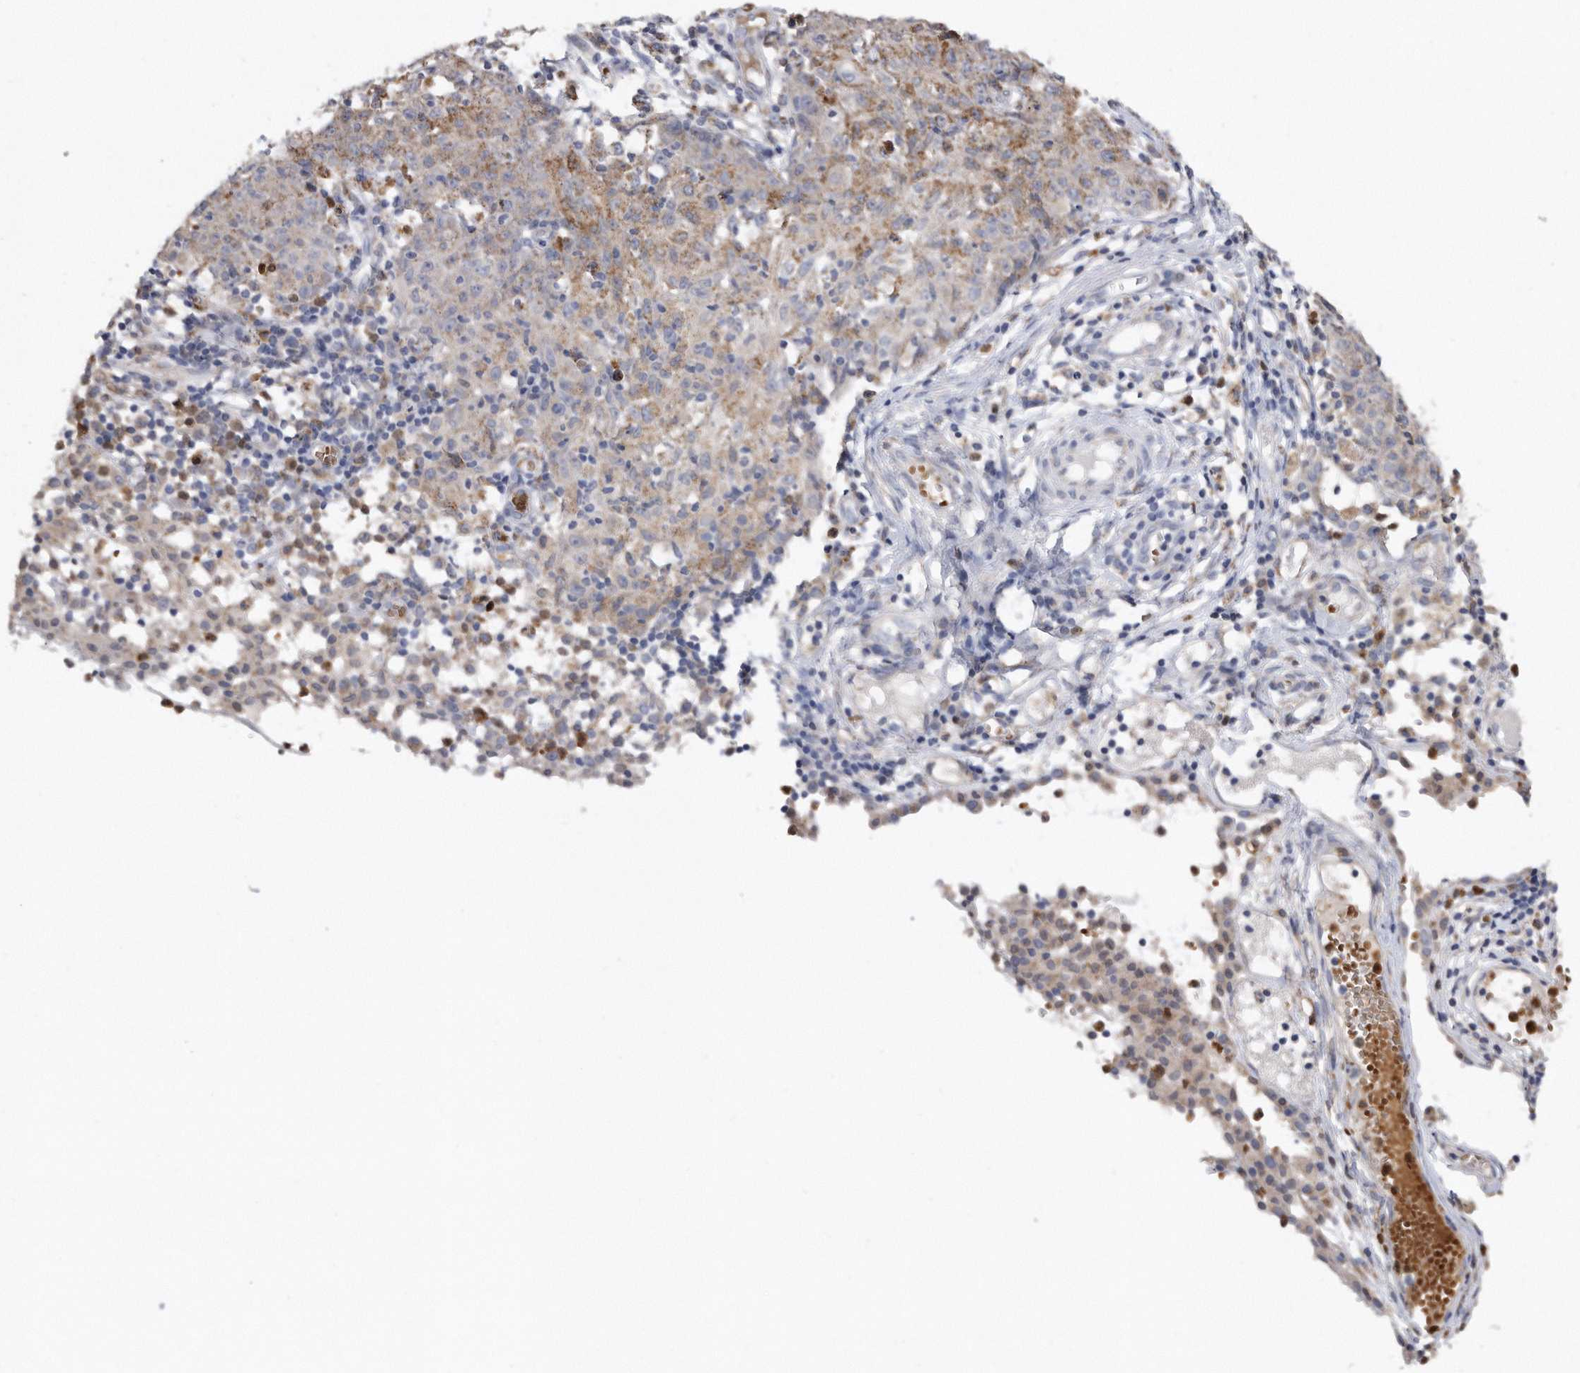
{"staining": {"intensity": "moderate", "quantity": ">75%", "location": "cytoplasmic/membranous"}, "tissue": "ovarian cancer", "cell_type": "Tumor cells", "image_type": "cancer", "snomed": [{"axis": "morphology", "description": "Carcinoma, endometroid"}, {"axis": "topography", "description": "Ovary"}], "caption": "Immunohistochemical staining of human ovarian cancer exhibits medium levels of moderate cytoplasmic/membranous expression in approximately >75% of tumor cells.", "gene": "CRISPLD2", "patient": {"sex": "female", "age": 42}}